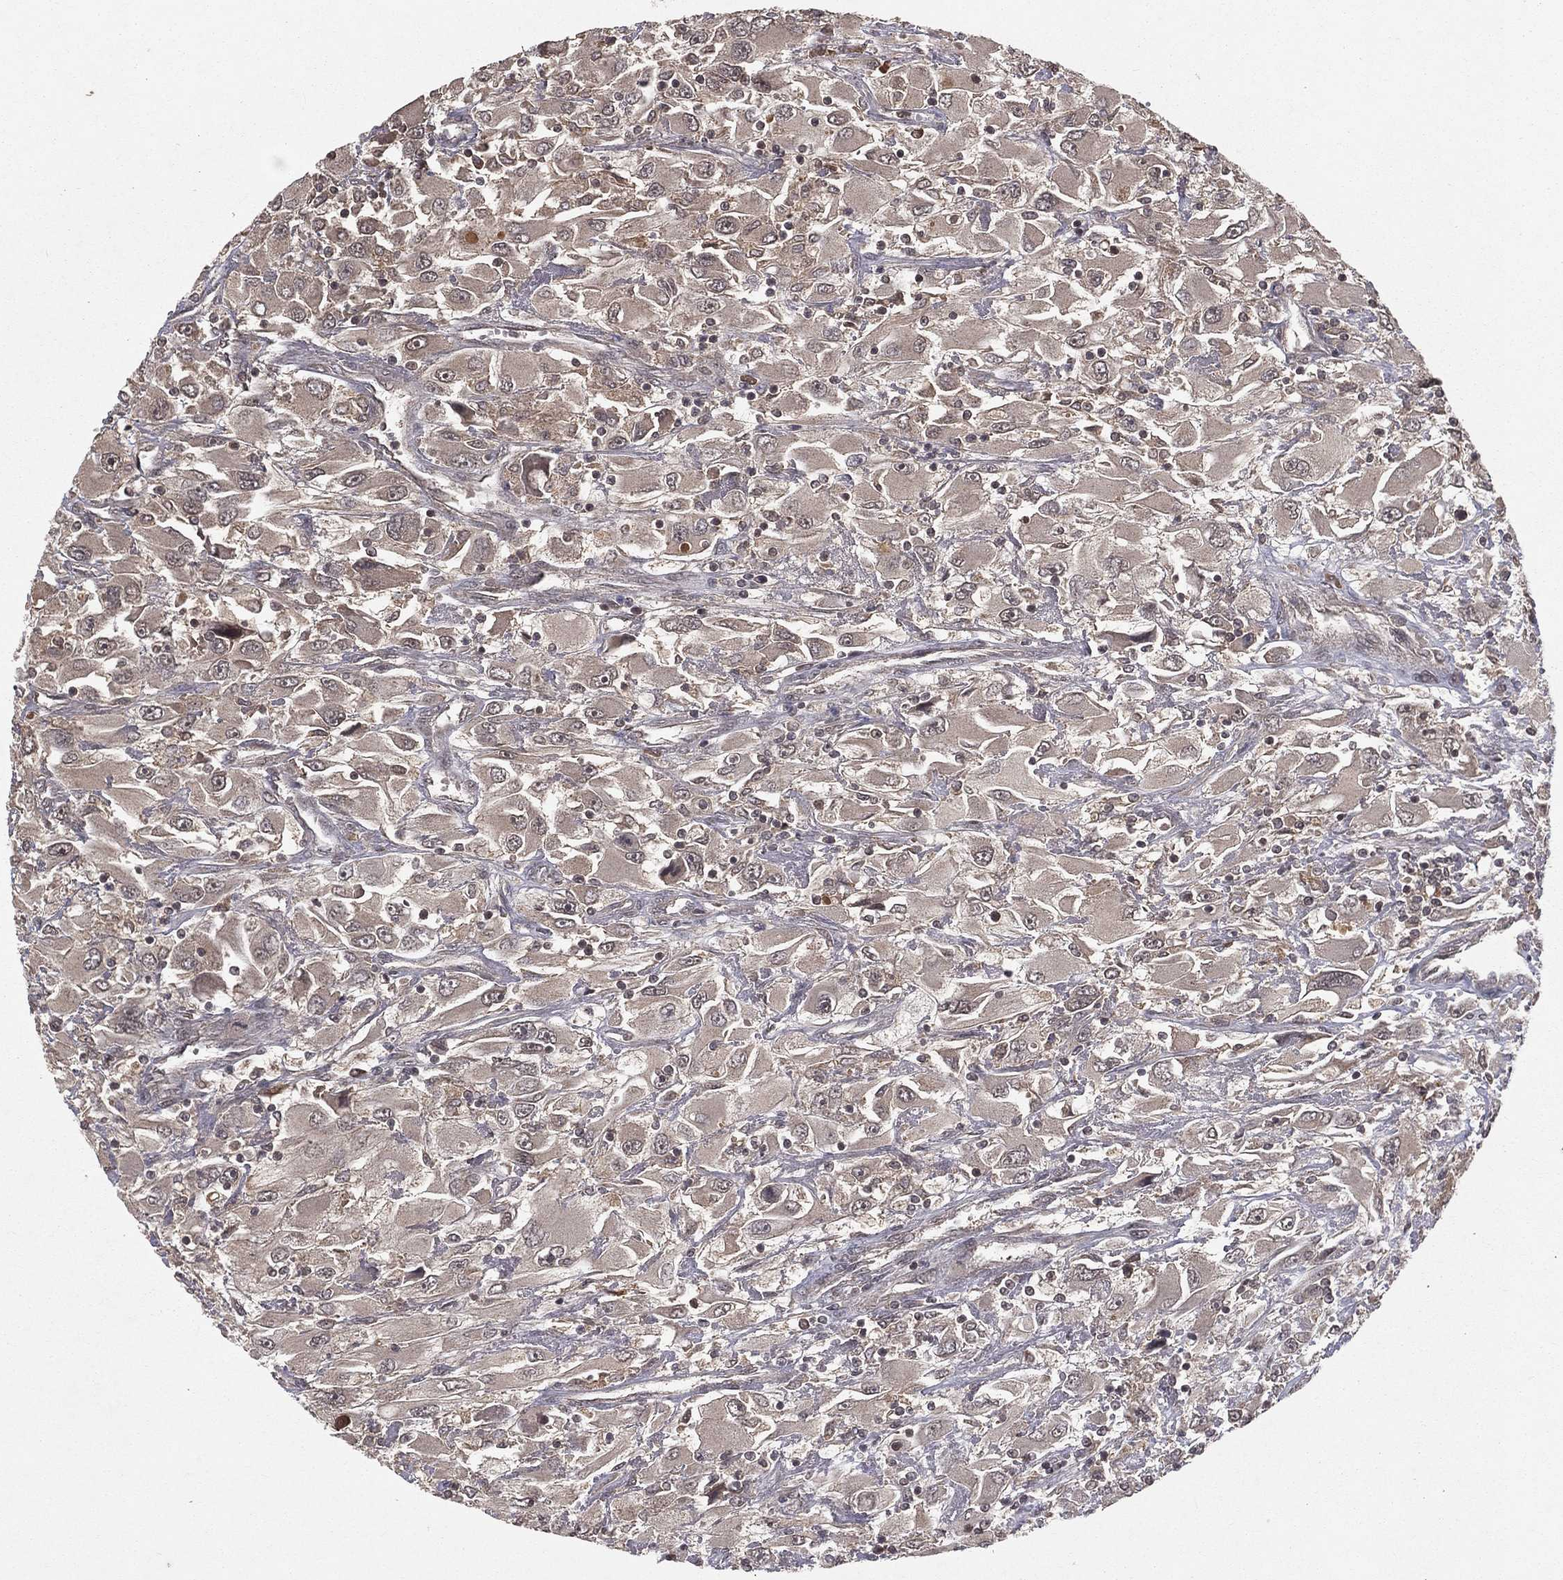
{"staining": {"intensity": "weak", "quantity": "<25%", "location": "cytoplasmic/membranous"}, "tissue": "renal cancer", "cell_type": "Tumor cells", "image_type": "cancer", "snomed": [{"axis": "morphology", "description": "Adenocarcinoma, NOS"}, {"axis": "topography", "description": "Kidney"}], "caption": "IHC of renal cancer (adenocarcinoma) displays no staining in tumor cells. The staining was performed using DAB (3,3'-diaminobenzidine) to visualize the protein expression in brown, while the nuclei were stained in blue with hematoxylin (Magnification: 20x).", "gene": "ZDHHC15", "patient": {"sex": "female", "age": 52}}